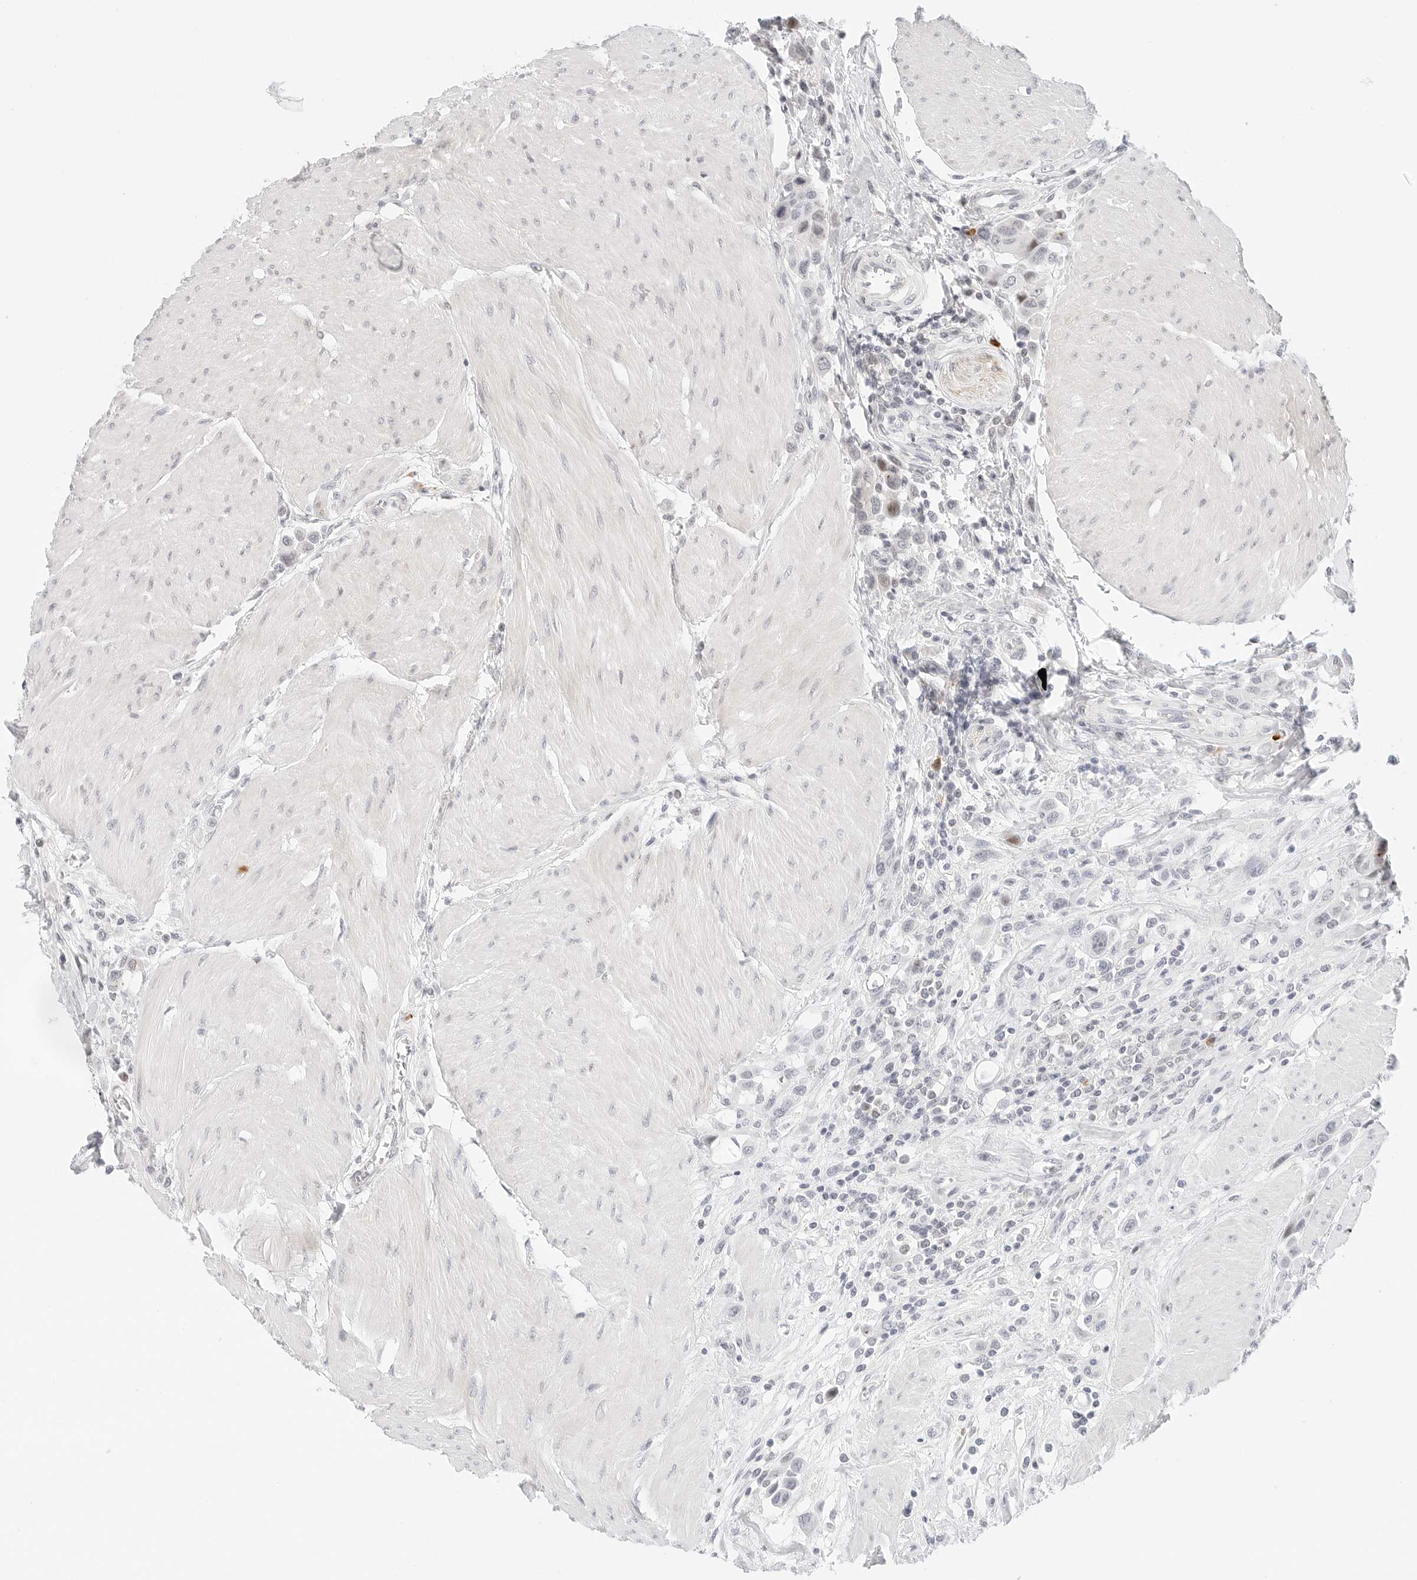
{"staining": {"intensity": "negative", "quantity": "none", "location": "none"}, "tissue": "urothelial cancer", "cell_type": "Tumor cells", "image_type": "cancer", "snomed": [{"axis": "morphology", "description": "Urothelial carcinoma, High grade"}, {"axis": "topography", "description": "Urinary bladder"}], "caption": "IHC of human urothelial carcinoma (high-grade) demonstrates no positivity in tumor cells.", "gene": "PARP10", "patient": {"sex": "male", "age": 50}}